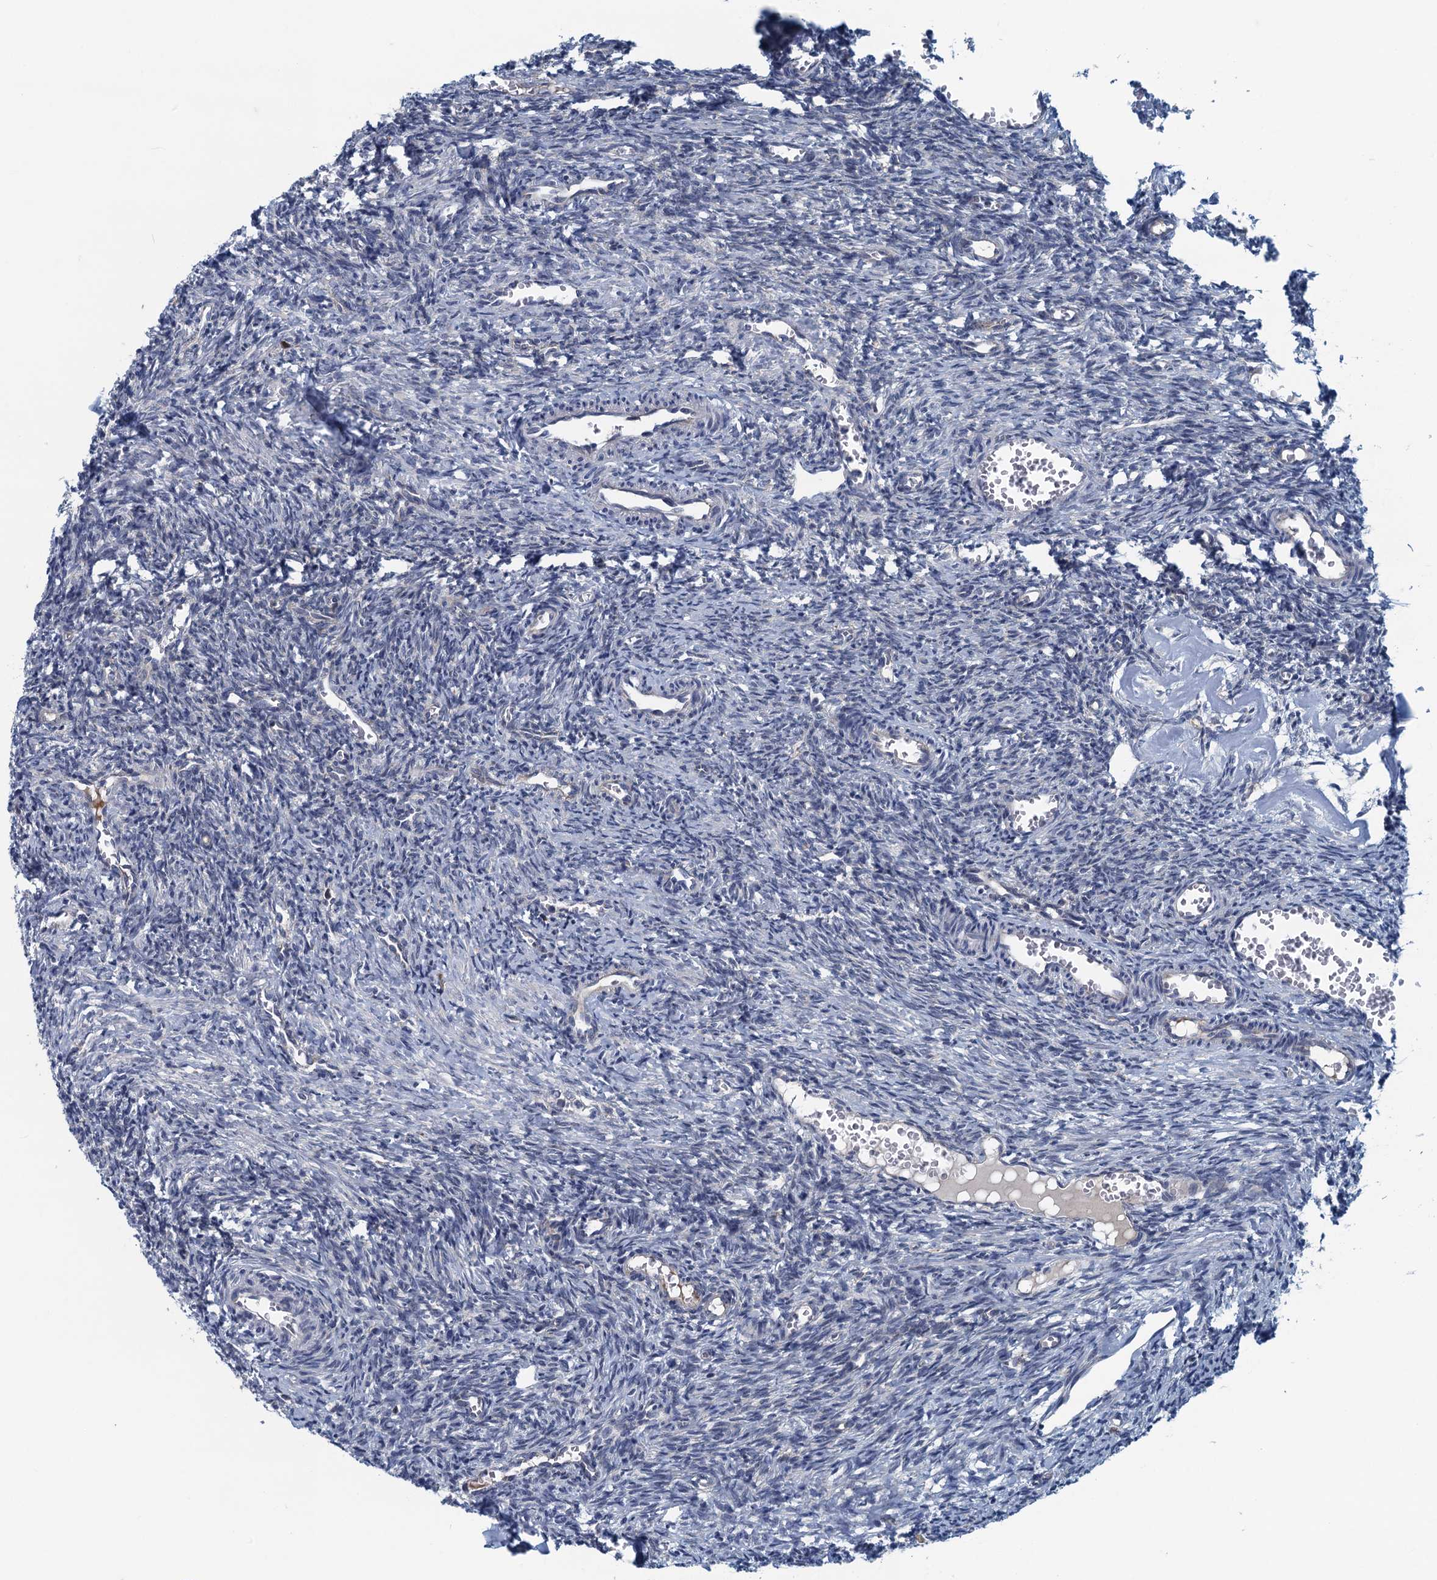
{"staining": {"intensity": "negative", "quantity": "none", "location": "none"}, "tissue": "ovary", "cell_type": "Ovarian stroma cells", "image_type": "normal", "snomed": [{"axis": "morphology", "description": "Normal tissue, NOS"}, {"axis": "topography", "description": "Ovary"}], "caption": "IHC histopathology image of unremarkable ovary: human ovary stained with DAB exhibits no significant protein positivity in ovarian stroma cells. (Stains: DAB IHC with hematoxylin counter stain, Microscopy: brightfield microscopy at high magnification).", "gene": "MYDGF", "patient": {"sex": "female", "age": 27}}